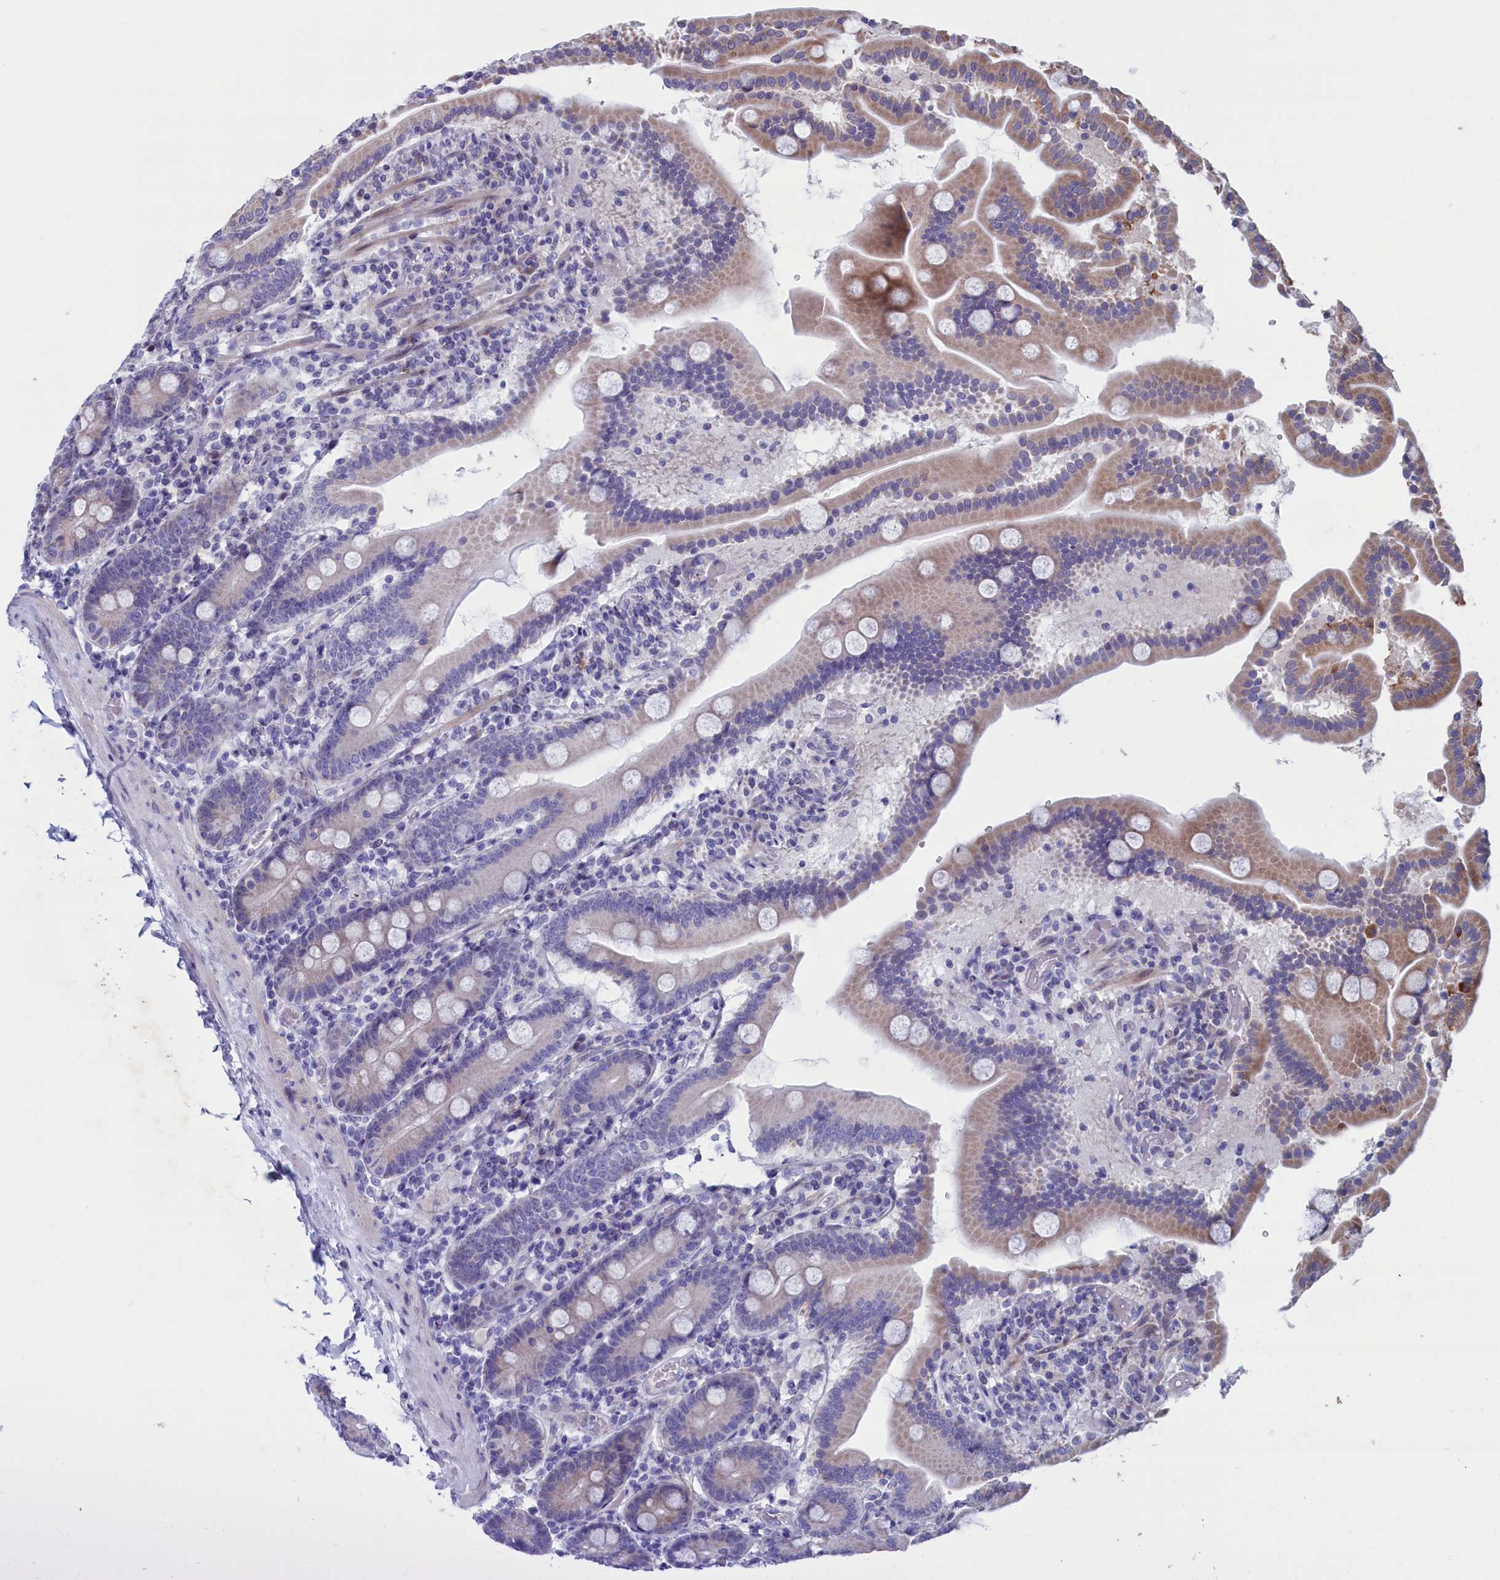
{"staining": {"intensity": "weak", "quantity": "25%-75%", "location": "cytoplasmic/membranous"}, "tissue": "duodenum", "cell_type": "Glandular cells", "image_type": "normal", "snomed": [{"axis": "morphology", "description": "Normal tissue, NOS"}, {"axis": "topography", "description": "Duodenum"}], "caption": "A brown stain highlights weak cytoplasmic/membranous staining of a protein in glandular cells of benign duodenum.", "gene": "NIBAN3", "patient": {"sex": "male", "age": 55}}